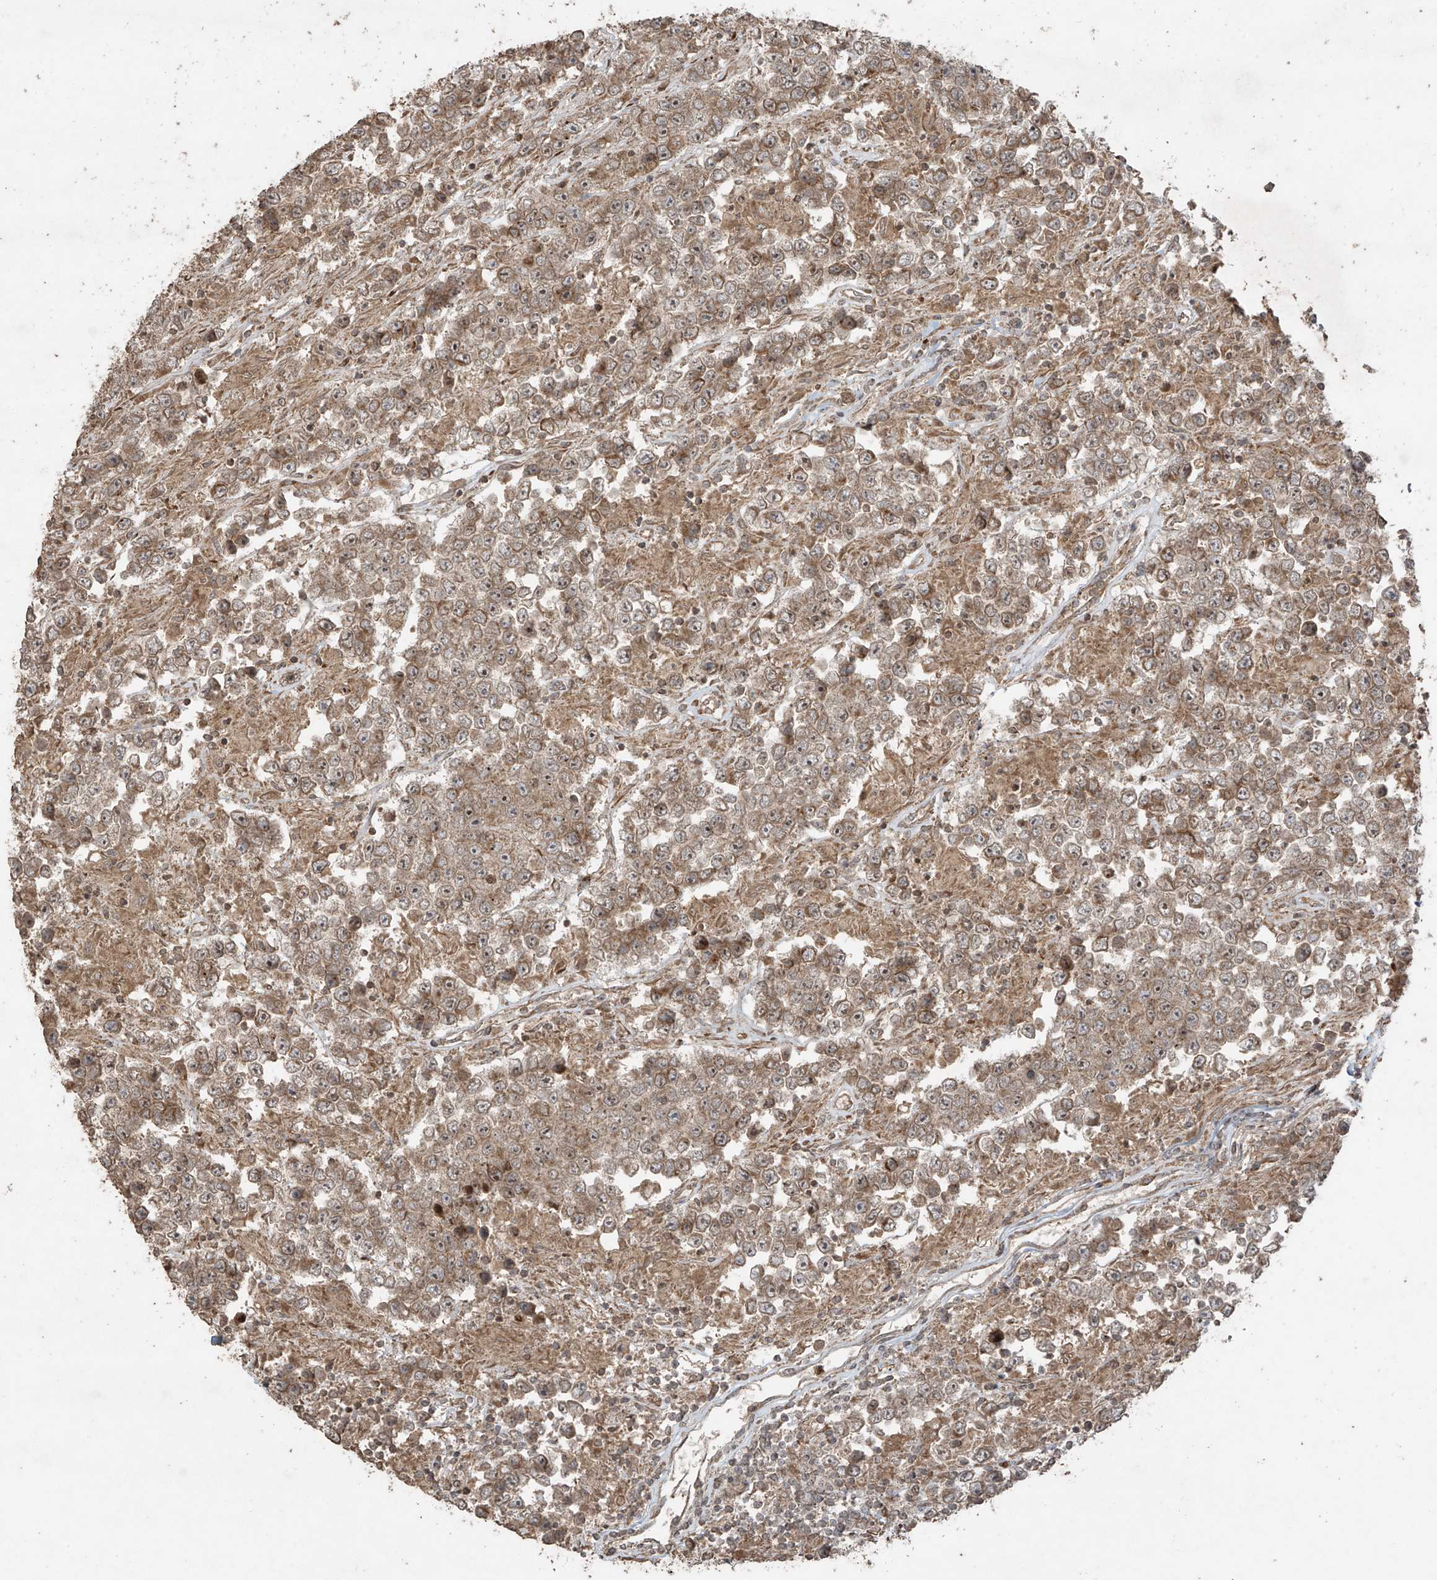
{"staining": {"intensity": "moderate", "quantity": ">75%", "location": "cytoplasmic/membranous"}, "tissue": "testis cancer", "cell_type": "Tumor cells", "image_type": "cancer", "snomed": [{"axis": "morphology", "description": "Normal tissue, NOS"}, {"axis": "morphology", "description": "Urothelial carcinoma, High grade"}, {"axis": "morphology", "description": "Seminoma, NOS"}, {"axis": "morphology", "description": "Carcinoma, Embryonal, NOS"}, {"axis": "topography", "description": "Urinary bladder"}, {"axis": "topography", "description": "Testis"}], "caption": "Protein staining of testis cancer (embryonal carcinoma) tissue displays moderate cytoplasmic/membranous staining in approximately >75% of tumor cells.", "gene": "PGPEP1", "patient": {"sex": "male", "age": 41}}